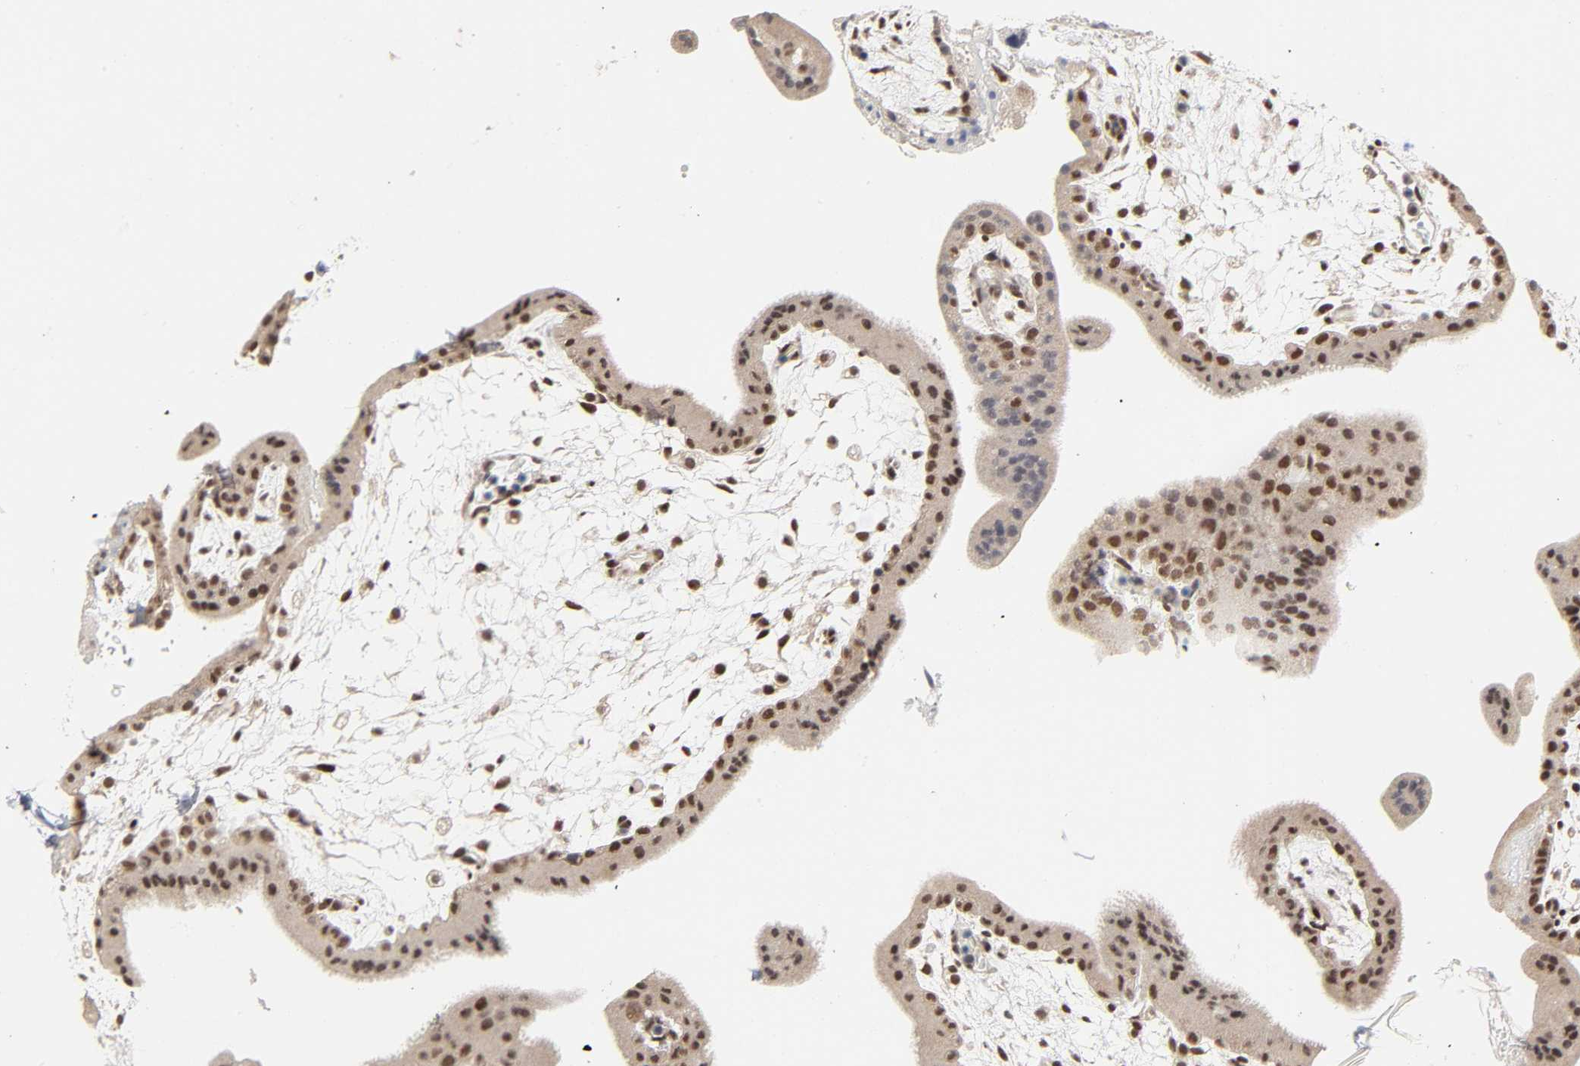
{"staining": {"intensity": "strong", "quantity": ">75%", "location": "nuclear"}, "tissue": "placenta", "cell_type": "Trophoblastic cells", "image_type": "normal", "snomed": [{"axis": "morphology", "description": "Normal tissue, NOS"}, {"axis": "topography", "description": "Placenta"}], "caption": "Immunohistochemistry (IHC) (DAB (3,3'-diaminobenzidine)) staining of benign placenta exhibits strong nuclear protein staining in about >75% of trophoblastic cells. (DAB (3,3'-diaminobenzidine) IHC with brightfield microscopy, high magnification).", "gene": "ZKSCAN8", "patient": {"sex": "female", "age": 35}}